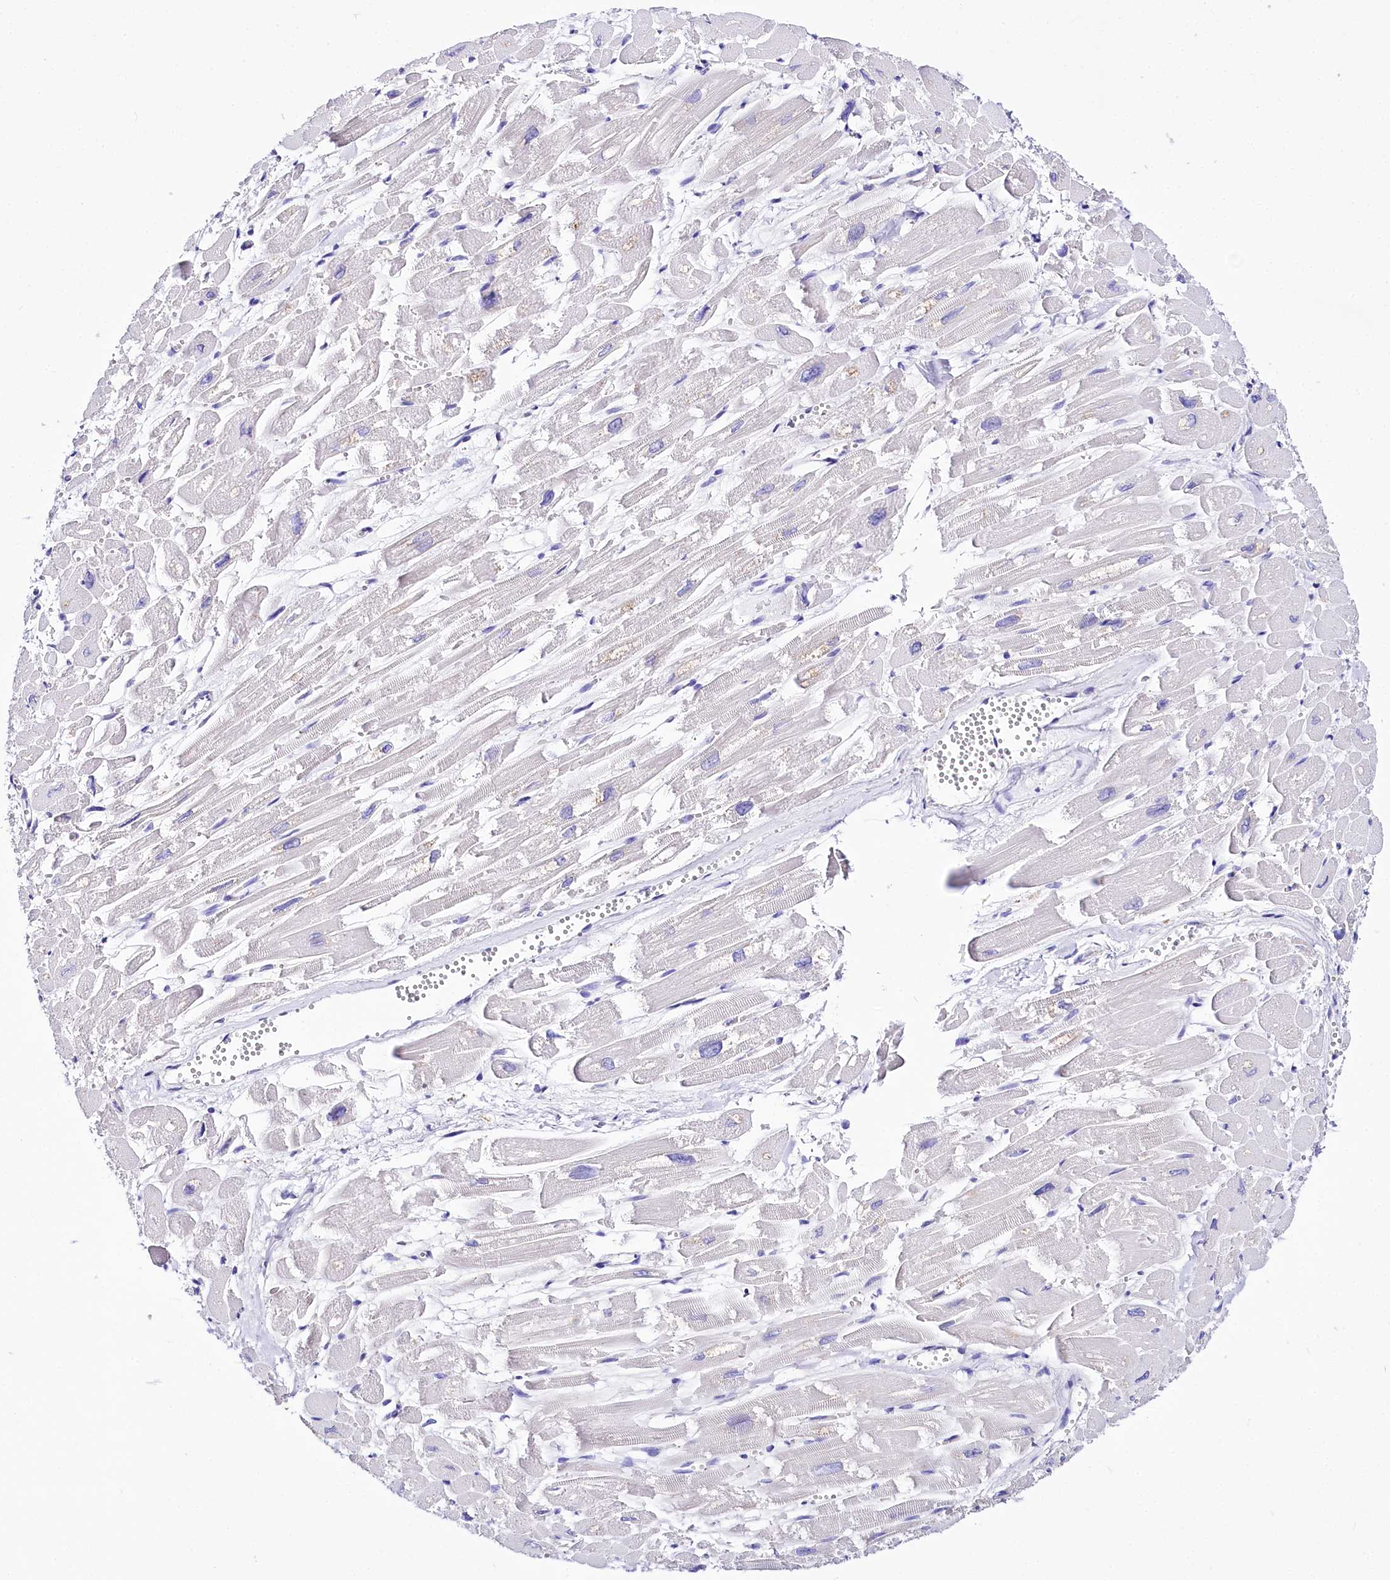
{"staining": {"intensity": "moderate", "quantity": "<25%", "location": "cytoplasmic/membranous"}, "tissue": "heart muscle", "cell_type": "Cardiomyocytes", "image_type": "normal", "snomed": [{"axis": "morphology", "description": "Normal tissue, NOS"}, {"axis": "topography", "description": "Heart"}], "caption": "Moderate cytoplasmic/membranous expression for a protein is present in approximately <25% of cardiomyocytes of unremarkable heart muscle using immunohistochemistry.", "gene": "A2ML1", "patient": {"sex": "male", "age": 54}}